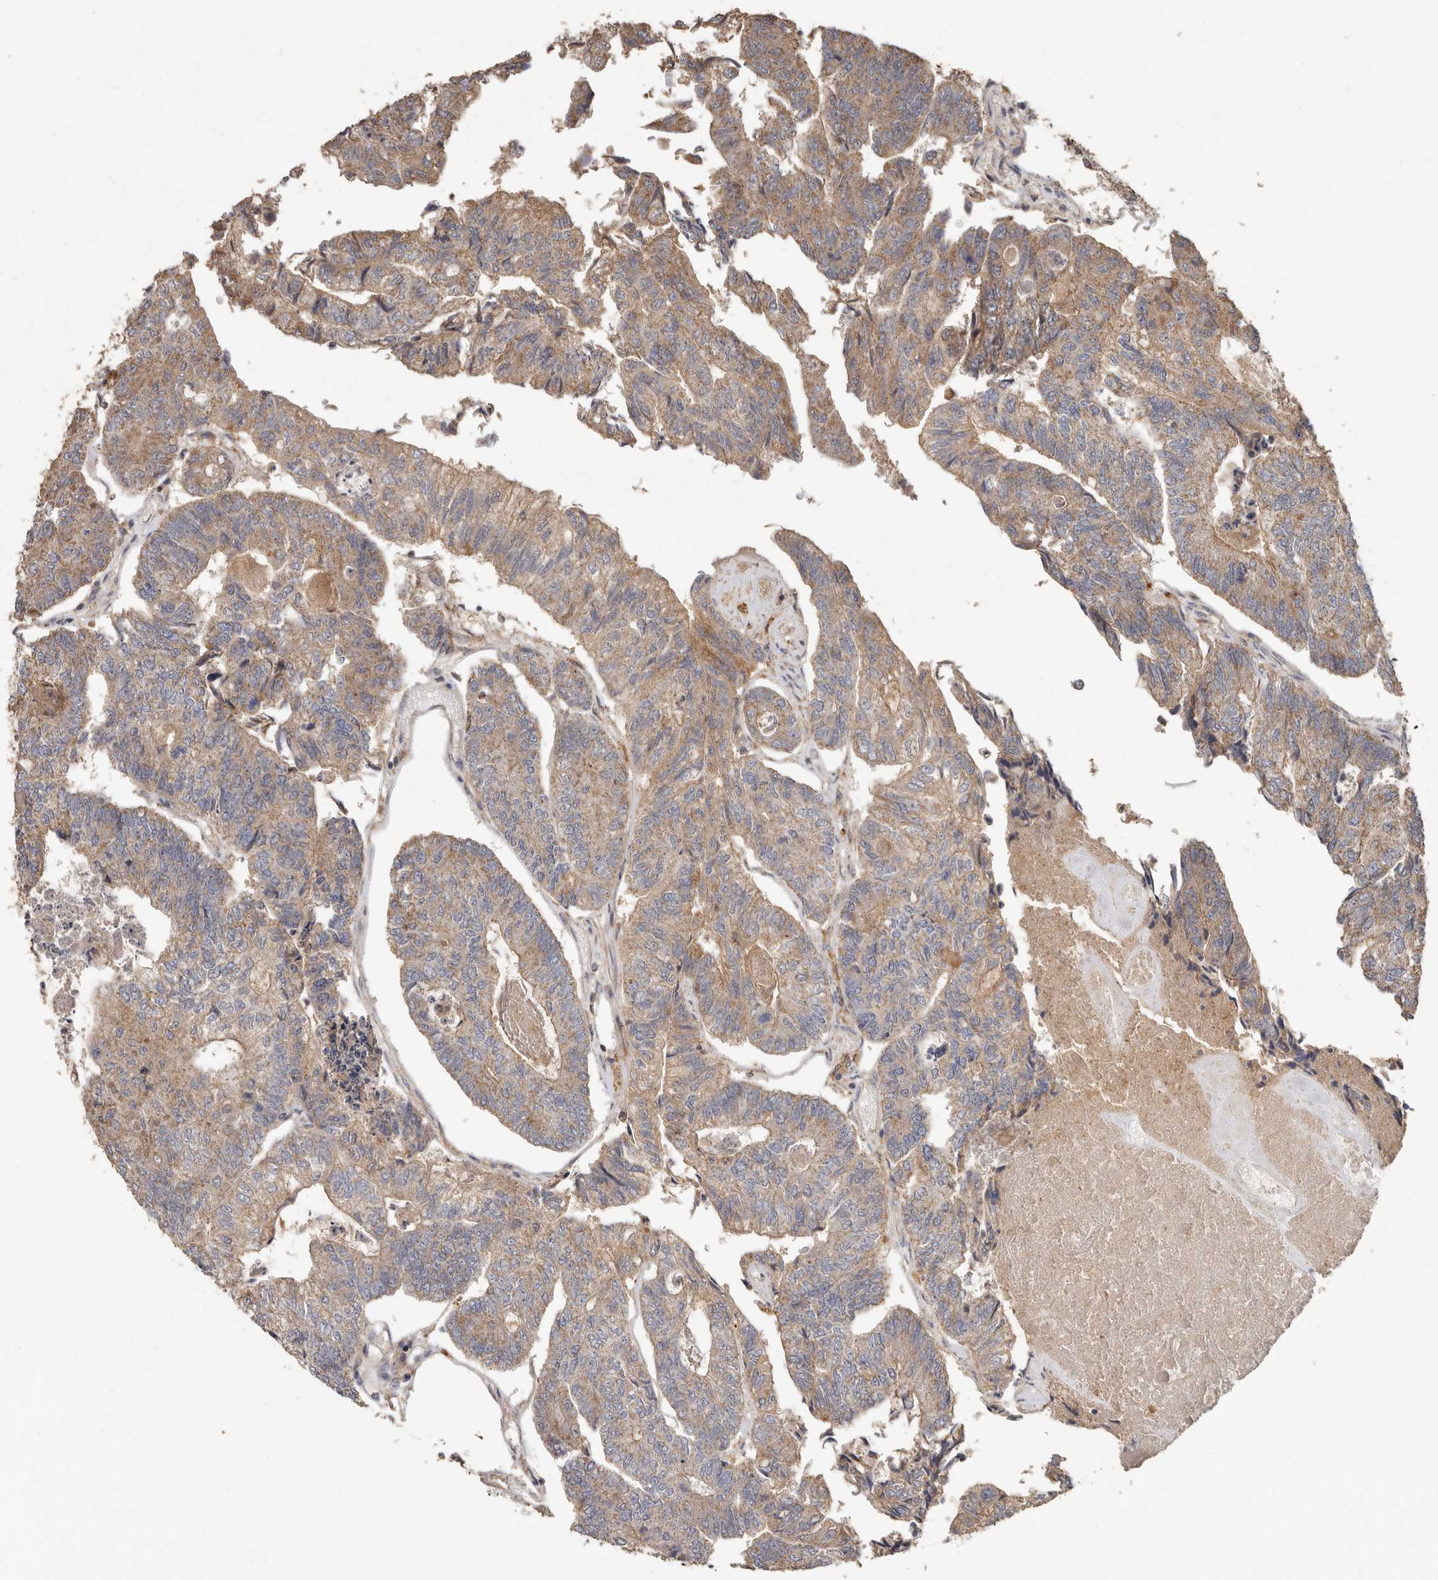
{"staining": {"intensity": "moderate", "quantity": ">75%", "location": "cytoplasmic/membranous"}, "tissue": "colorectal cancer", "cell_type": "Tumor cells", "image_type": "cancer", "snomed": [{"axis": "morphology", "description": "Adenocarcinoma, NOS"}, {"axis": "topography", "description": "Colon"}], "caption": "Immunohistochemical staining of human colorectal cancer demonstrates medium levels of moderate cytoplasmic/membranous protein expression in approximately >75% of tumor cells. The protein of interest is stained brown, and the nuclei are stained in blue (DAB IHC with brightfield microscopy, high magnification).", "gene": "RWDD1", "patient": {"sex": "female", "age": 67}}